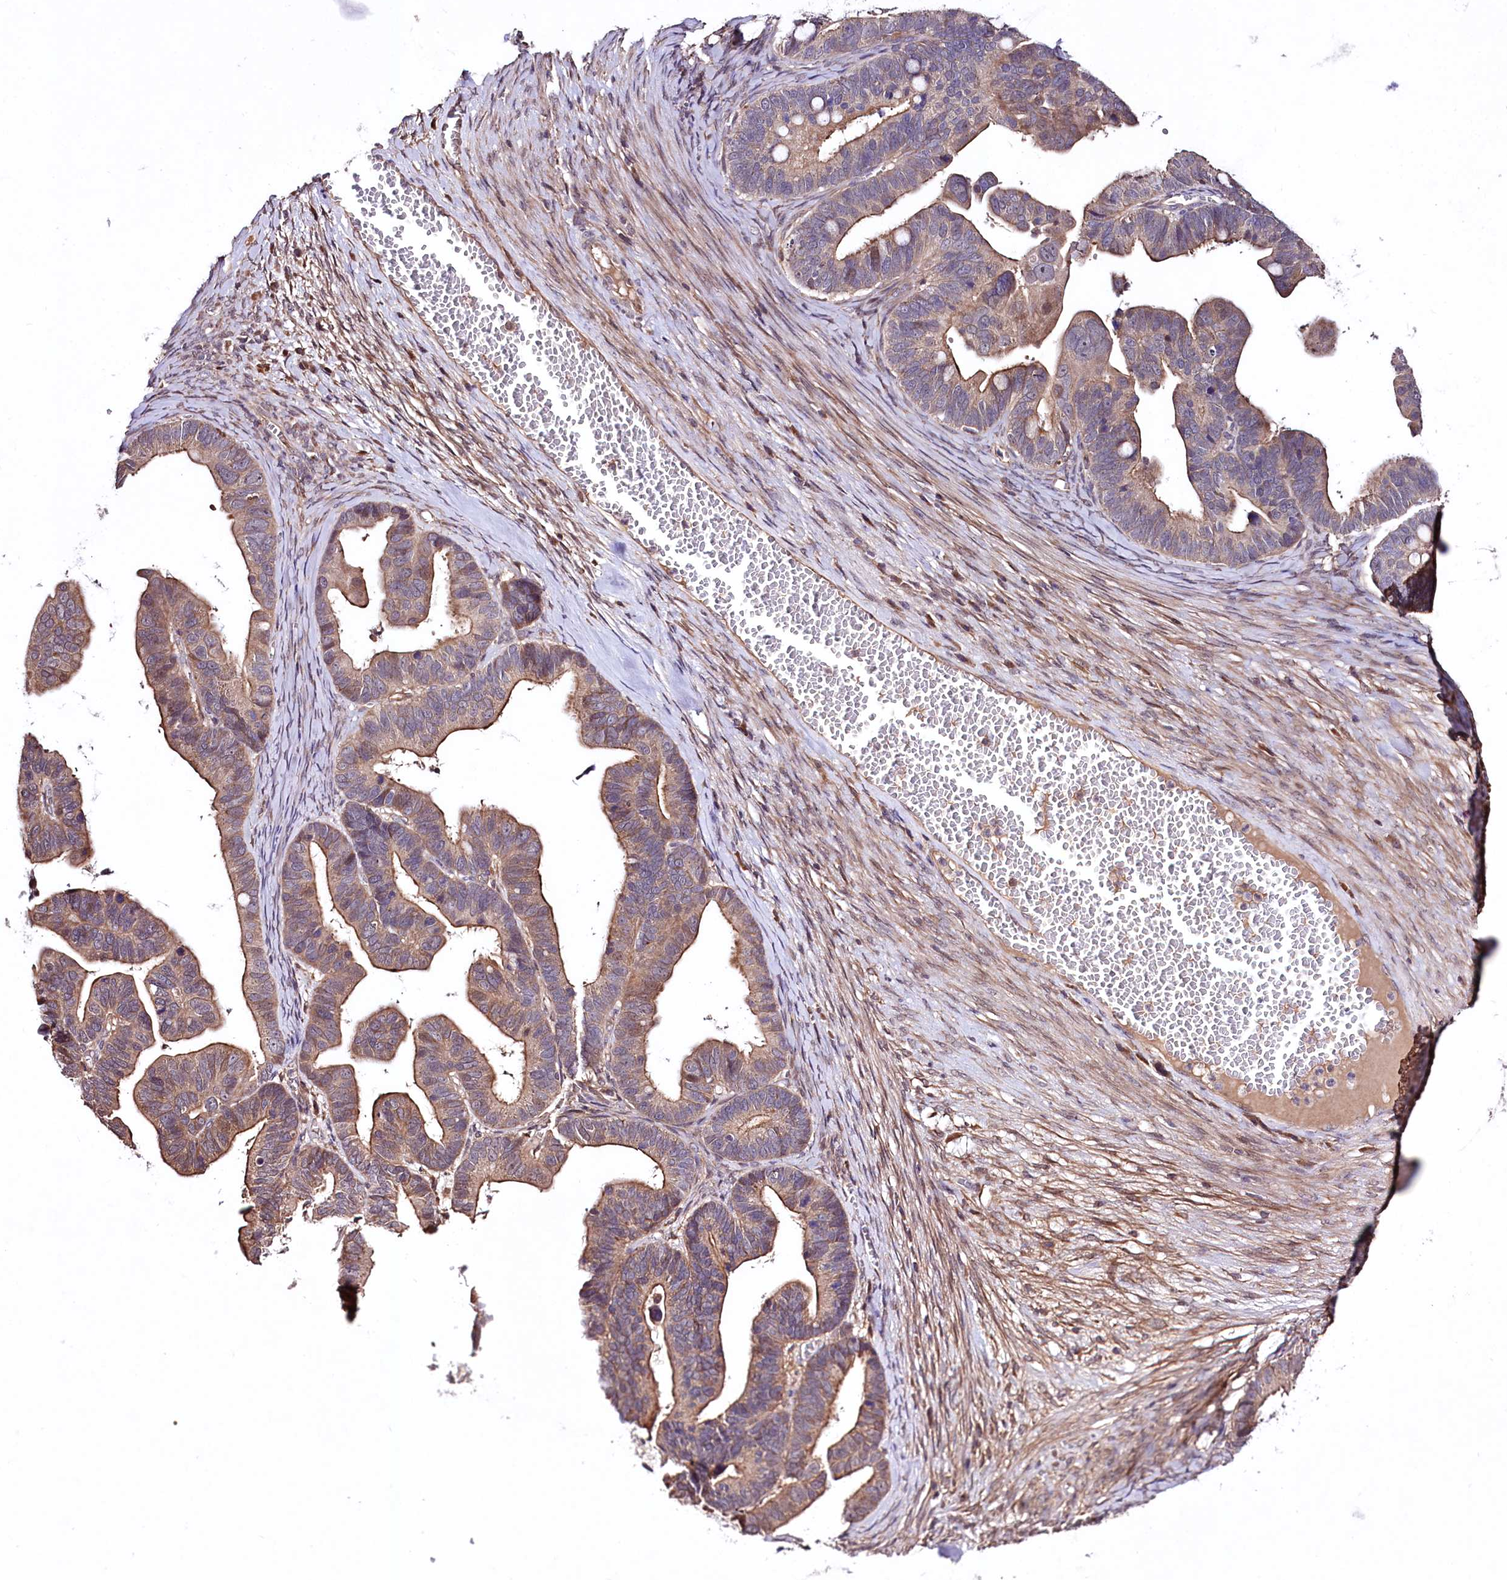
{"staining": {"intensity": "moderate", "quantity": ">75%", "location": "cytoplasmic/membranous"}, "tissue": "ovarian cancer", "cell_type": "Tumor cells", "image_type": "cancer", "snomed": [{"axis": "morphology", "description": "Cystadenocarcinoma, serous, NOS"}, {"axis": "topography", "description": "Ovary"}], "caption": "Protein positivity by immunohistochemistry (IHC) reveals moderate cytoplasmic/membranous staining in about >75% of tumor cells in ovarian cancer (serous cystadenocarcinoma).", "gene": "TNPO3", "patient": {"sex": "female", "age": 56}}